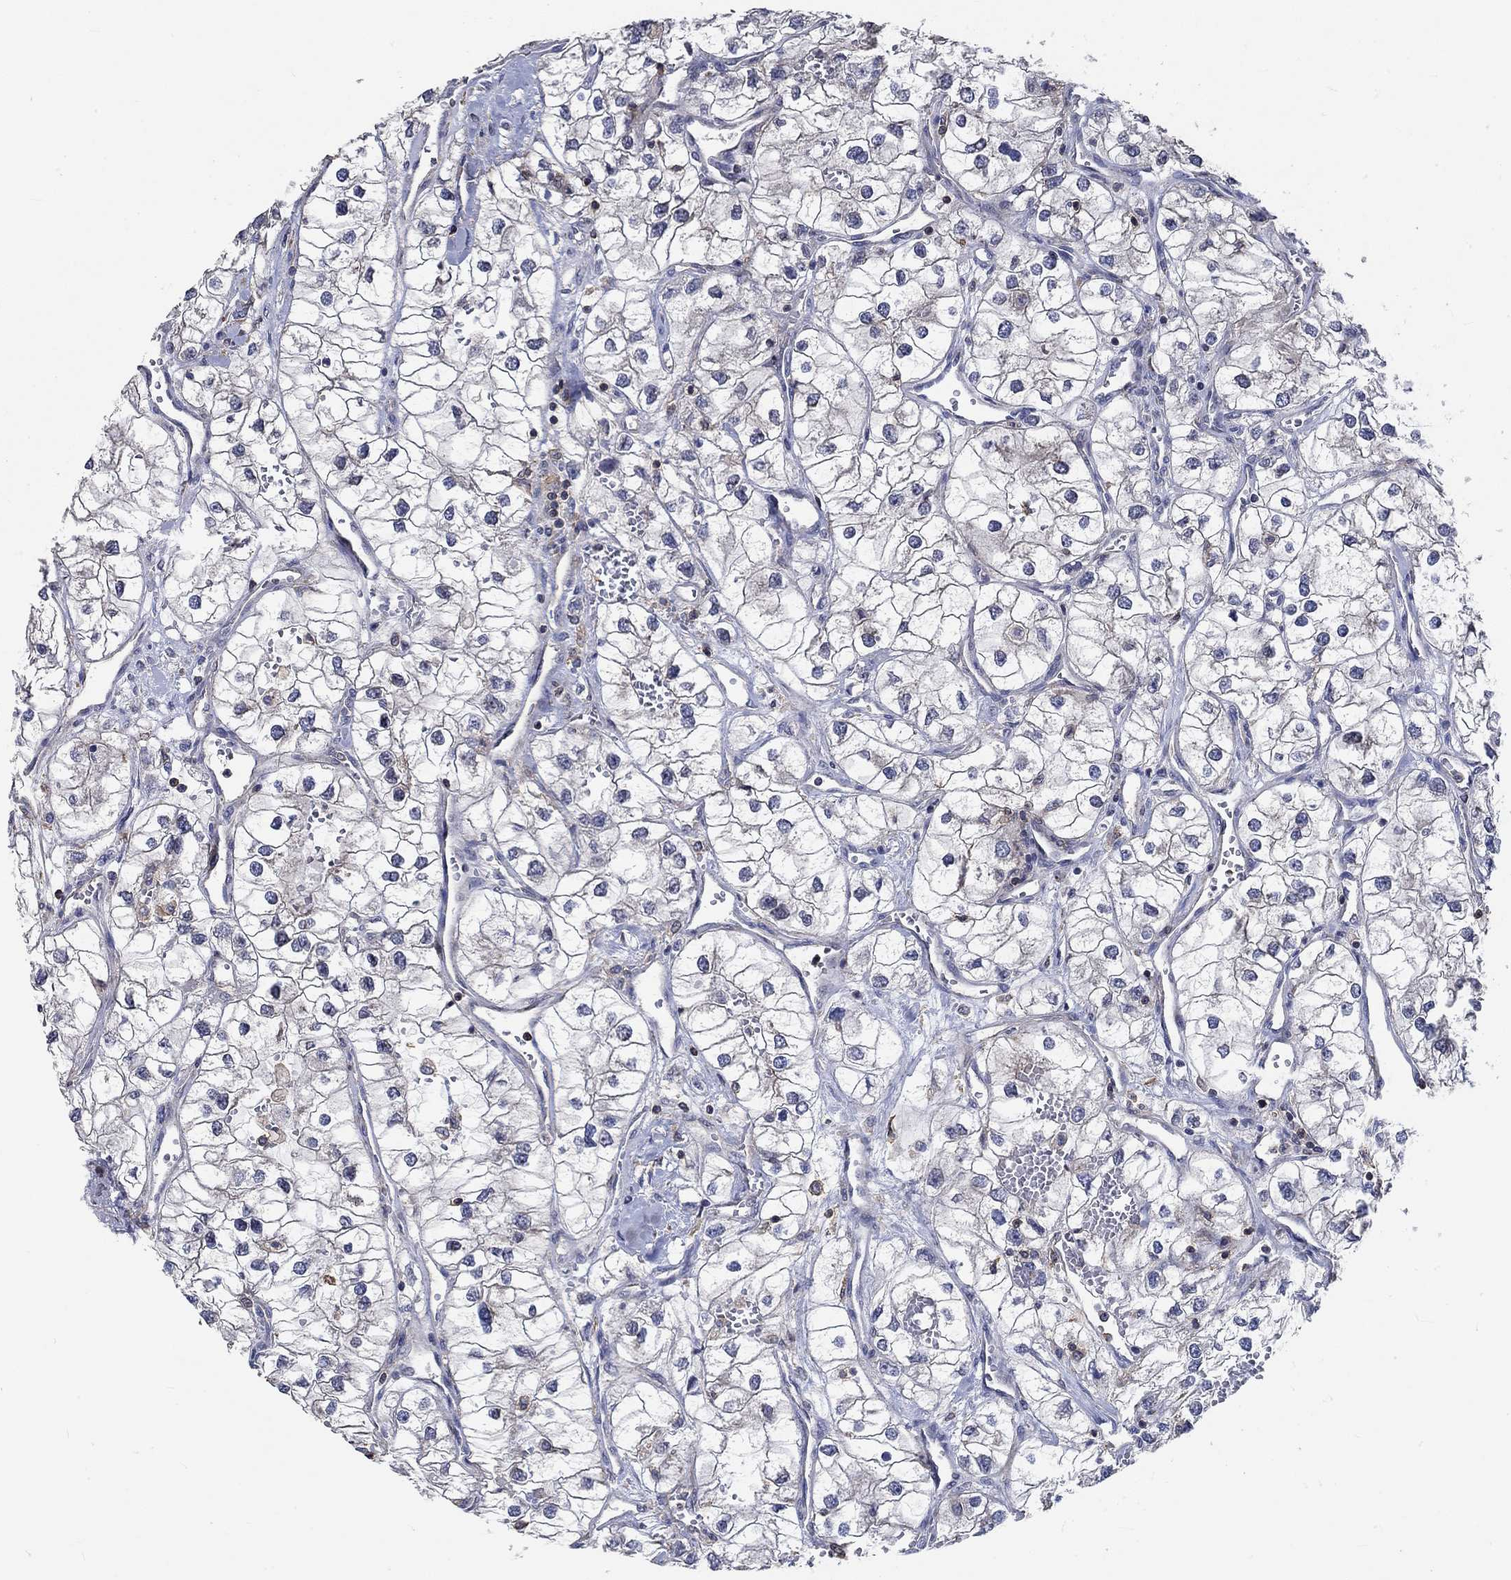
{"staining": {"intensity": "negative", "quantity": "none", "location": "none"}, "tissue": "renal cancer", "cell_type": "Tumor cells", "image_type": "cancer", "snomed": [{"axis": "morphology", "description": "Adenocarcinoma, NOS"}, {"axis": "topography", "description": "Kidney"}], "caption": "Human renal cancer (adenocarcinoma) stained for a protein using IHC displays no positivity in tumor cells.", "gene": "TNFAIP8L3", "patient": {"sex": "male", "age": 59}}